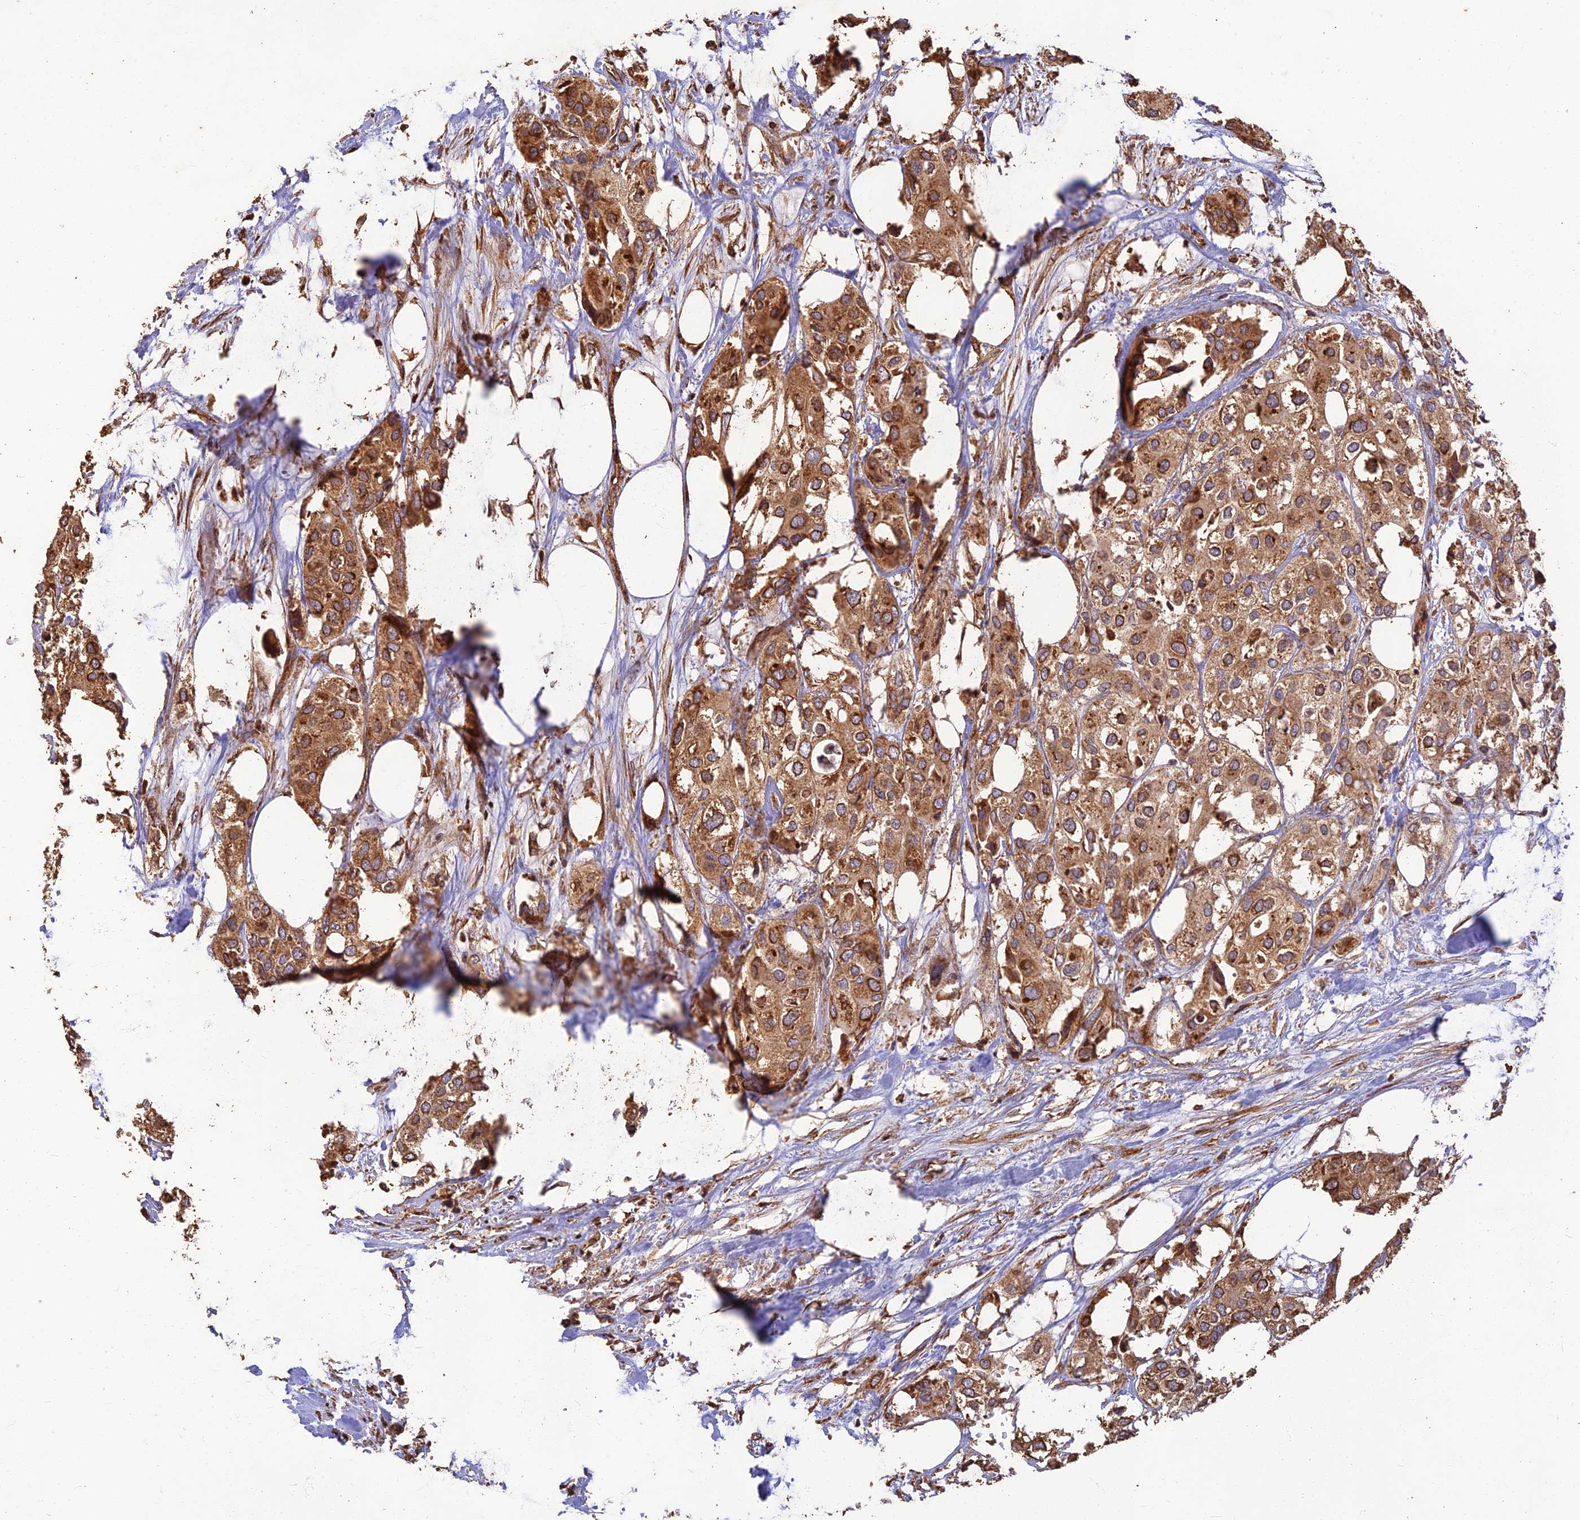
{"staining": {"intensity": "moderate", "quantity": ">75%", "location": "cytoplasmic/membranous"}, "tissue": "urothelial cancer", "cell_type": "Tumor cells", "image_type": "cancer", "snomed": [{"axis": "morphology", "description": "Urothelial carcinoma, High grade"}, {"axis": "topography", "description": "Urinary bladder"}], "caption": "Immunohistochemical staining of human urothelial carcinoma (high-grade) demonstrates medium levels of moderate cytoplasmic/membranous protein positivity in about >75% of tumor cells.", "gene": "CORO1C", "patient": {"sex": "male", "age": 64}}